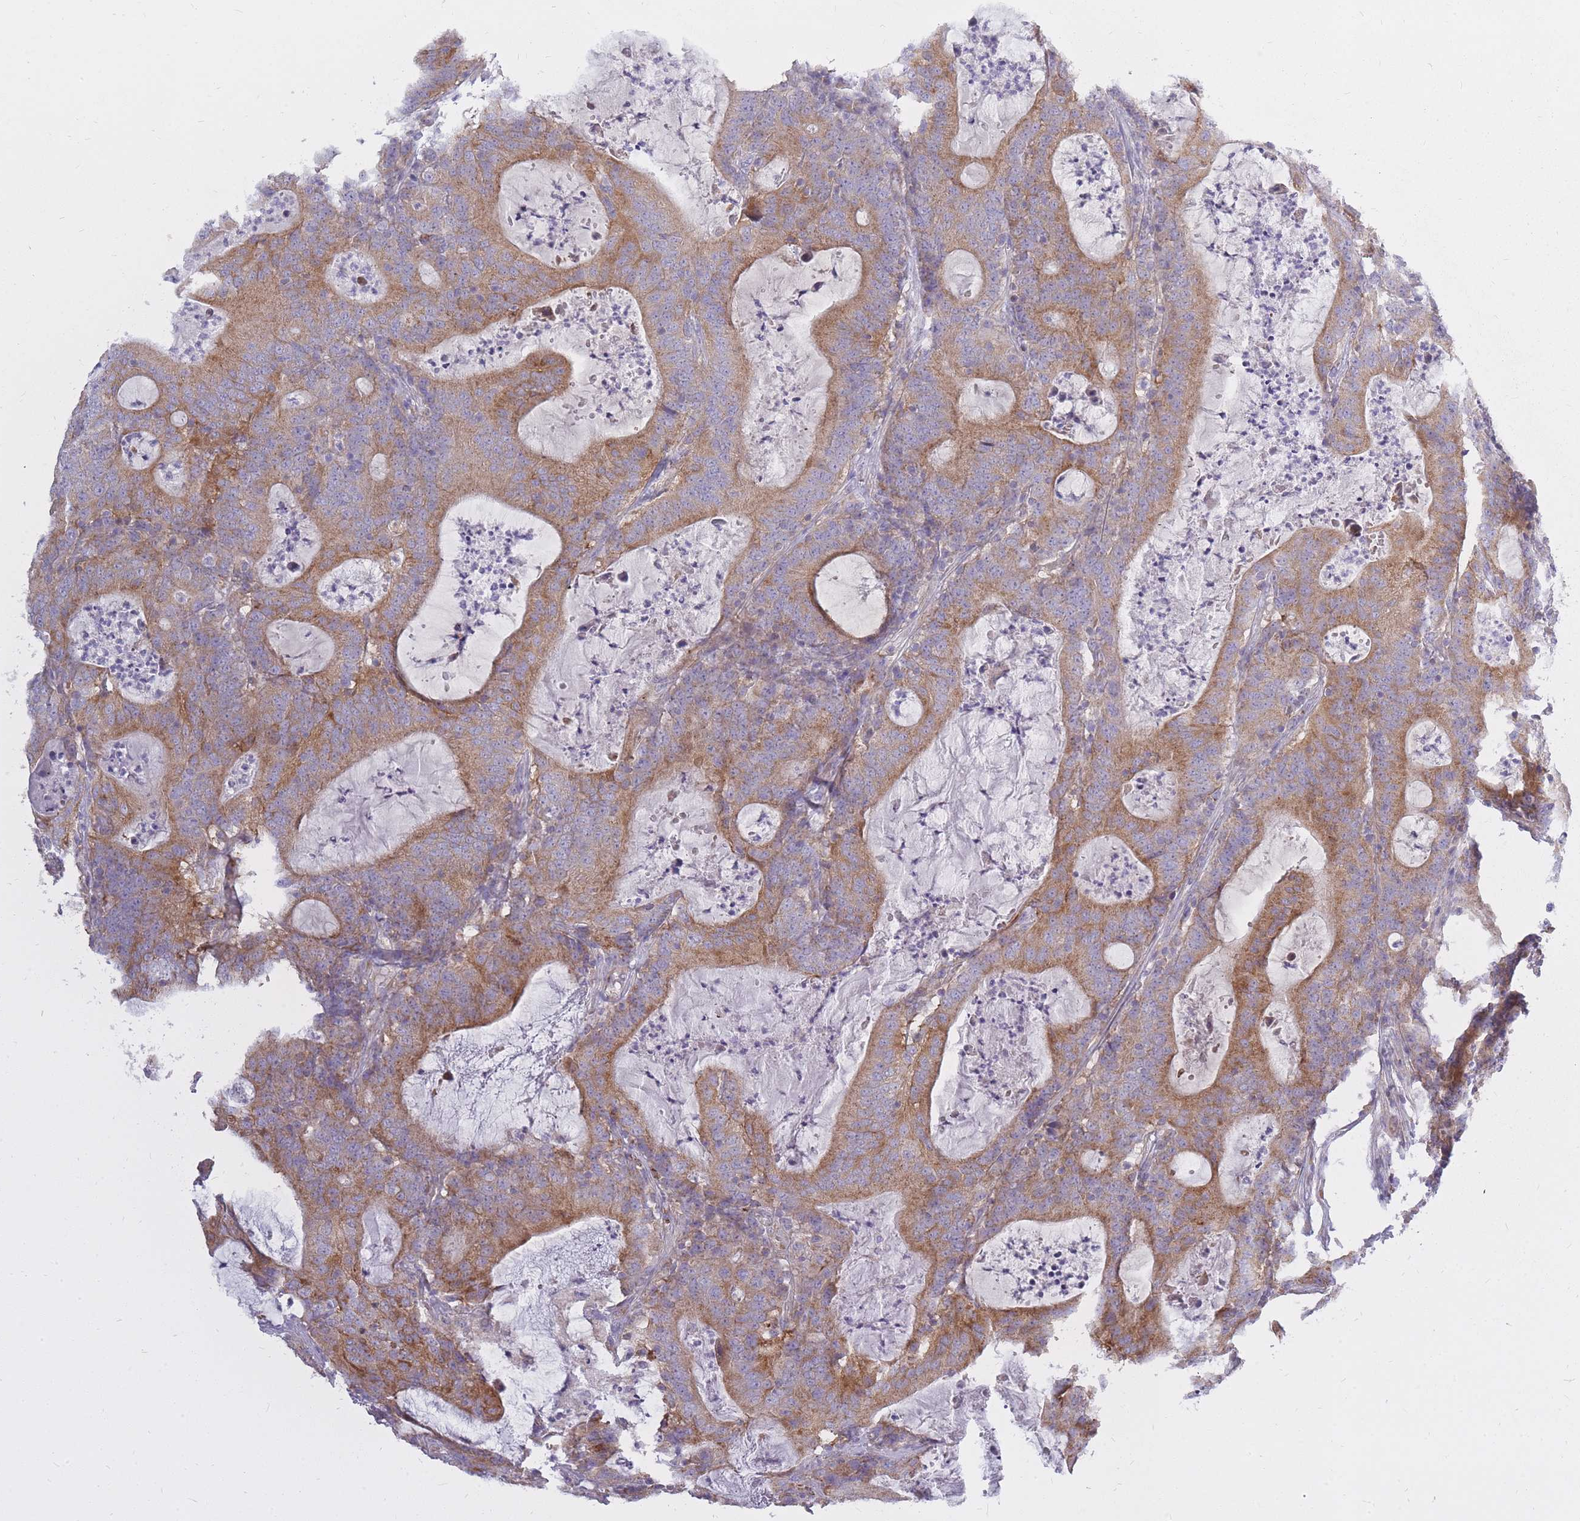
{"staining": {"intensity": "moderate", "quantity": ">75%", "location": "cytoplasmic/membranous"}, "tissue": "colorectal cancer", "cell_type": "Tumor cells", "image_type": "cancer", "snomed": [{"axis": "morphology", "description": "Adenocarcinoma, NOS"}, {"axis": "topography", "description": "Colon"}], "caption": "Brown immunohistochemical staining in colorectal cancer (adenocarcinoma) demonstrates moderate cytoplasmic/membranous positivity in about >75% of tumor cells.", "gene": "ALKBH4", "patient": {"sex": "male", "age": 83}}